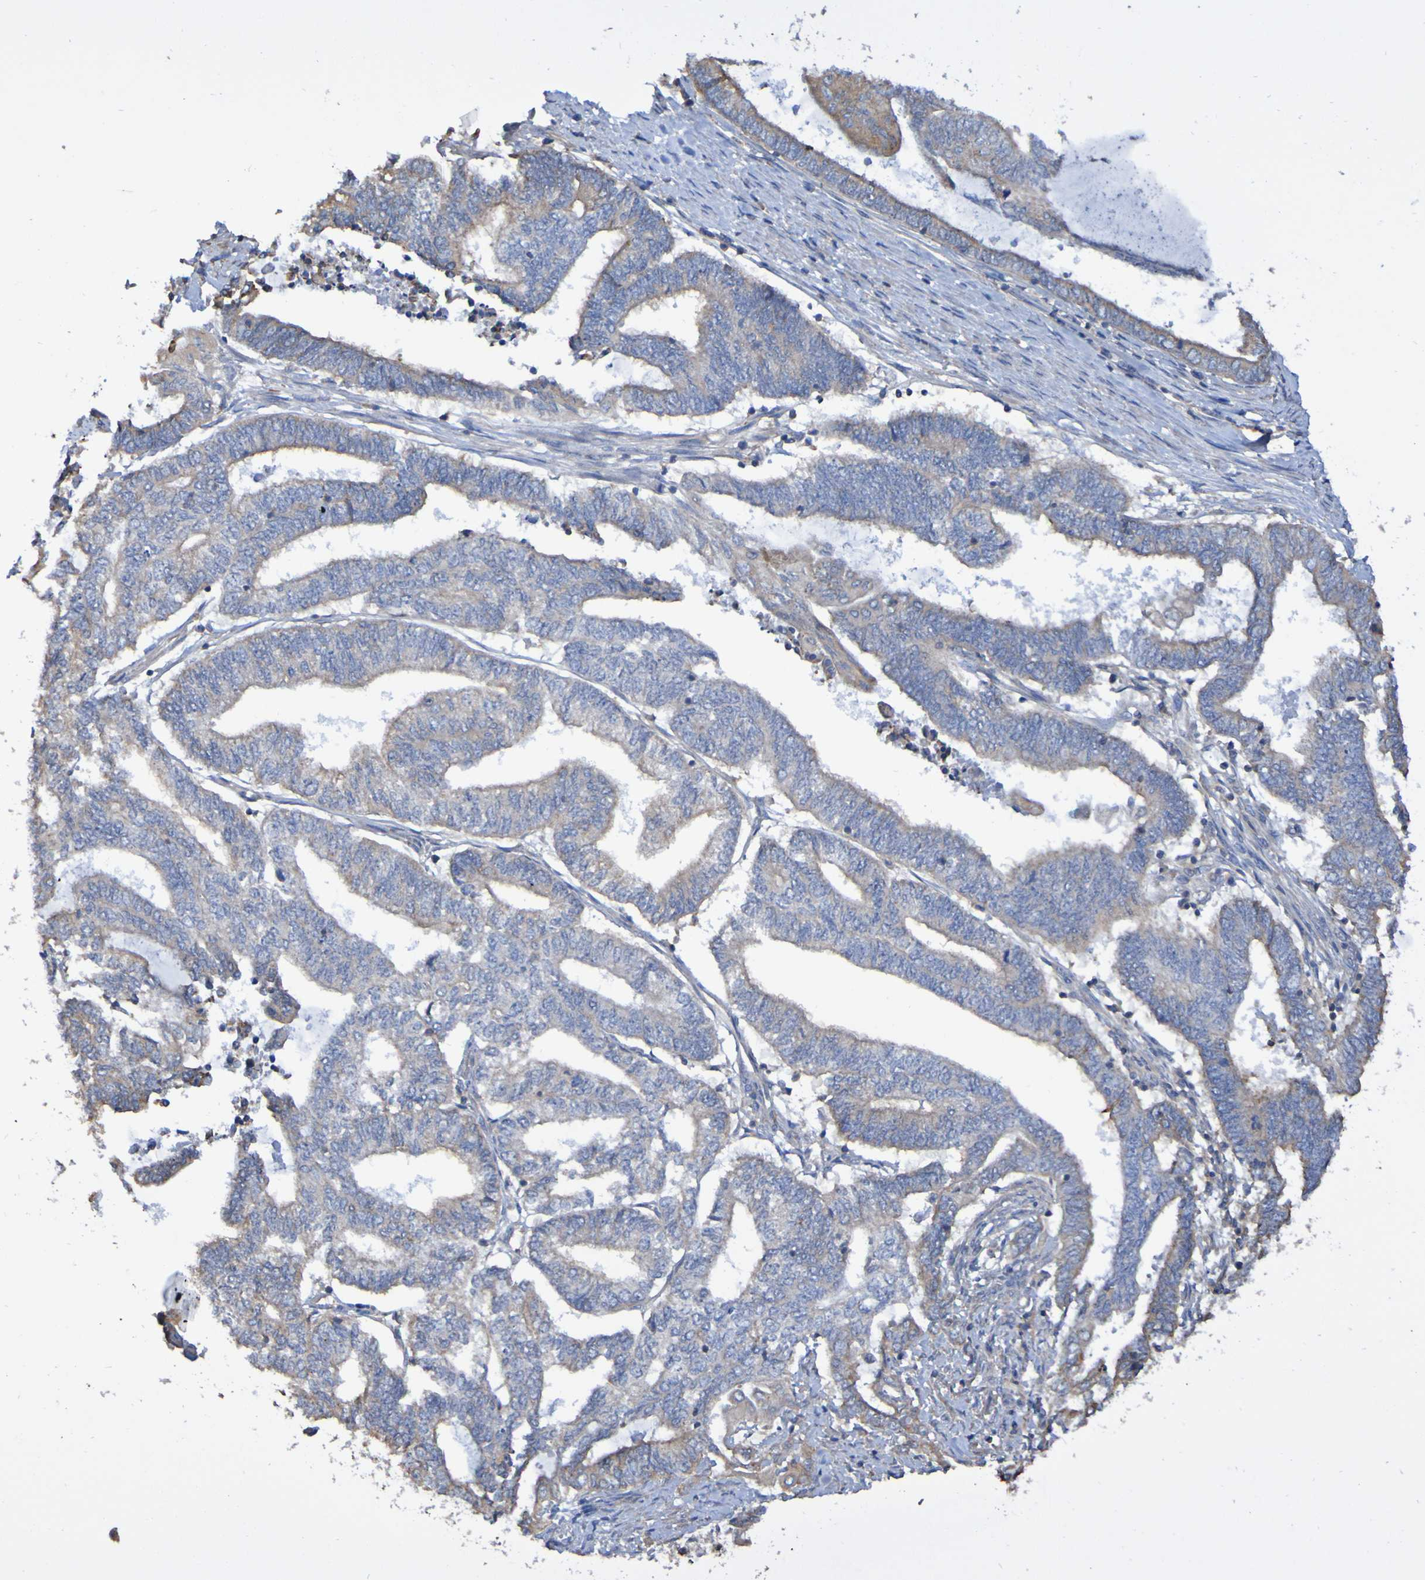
{"staining": {"intensity": "weak", "quantity": "25%-75%", "location": "cytoplasmic/membranous"}, "tissue": "endometrial cancer", "cell_type": "Tumor cells", "image_type": "cancer", "snomed": [{"axis": "morphology", "description": "Adenocarcinoma, NOS"}, {"axis": "topography", "description": "Uterus"}, {"axis": "topography", "description": "Endometrium"}], "caption": "Endometrial cancer tissue exhibits weak cytoplasmic/membranous positivity in about 25%-75% of tumor cells, visualized by immunohistochemistry. (DAB (3,3'-diaminobenzidine) IHC, brown staining for protein, blue staining for nuclei).", "gene": "SYNJ1", "patient": {"sex": "female", "age": 70}}